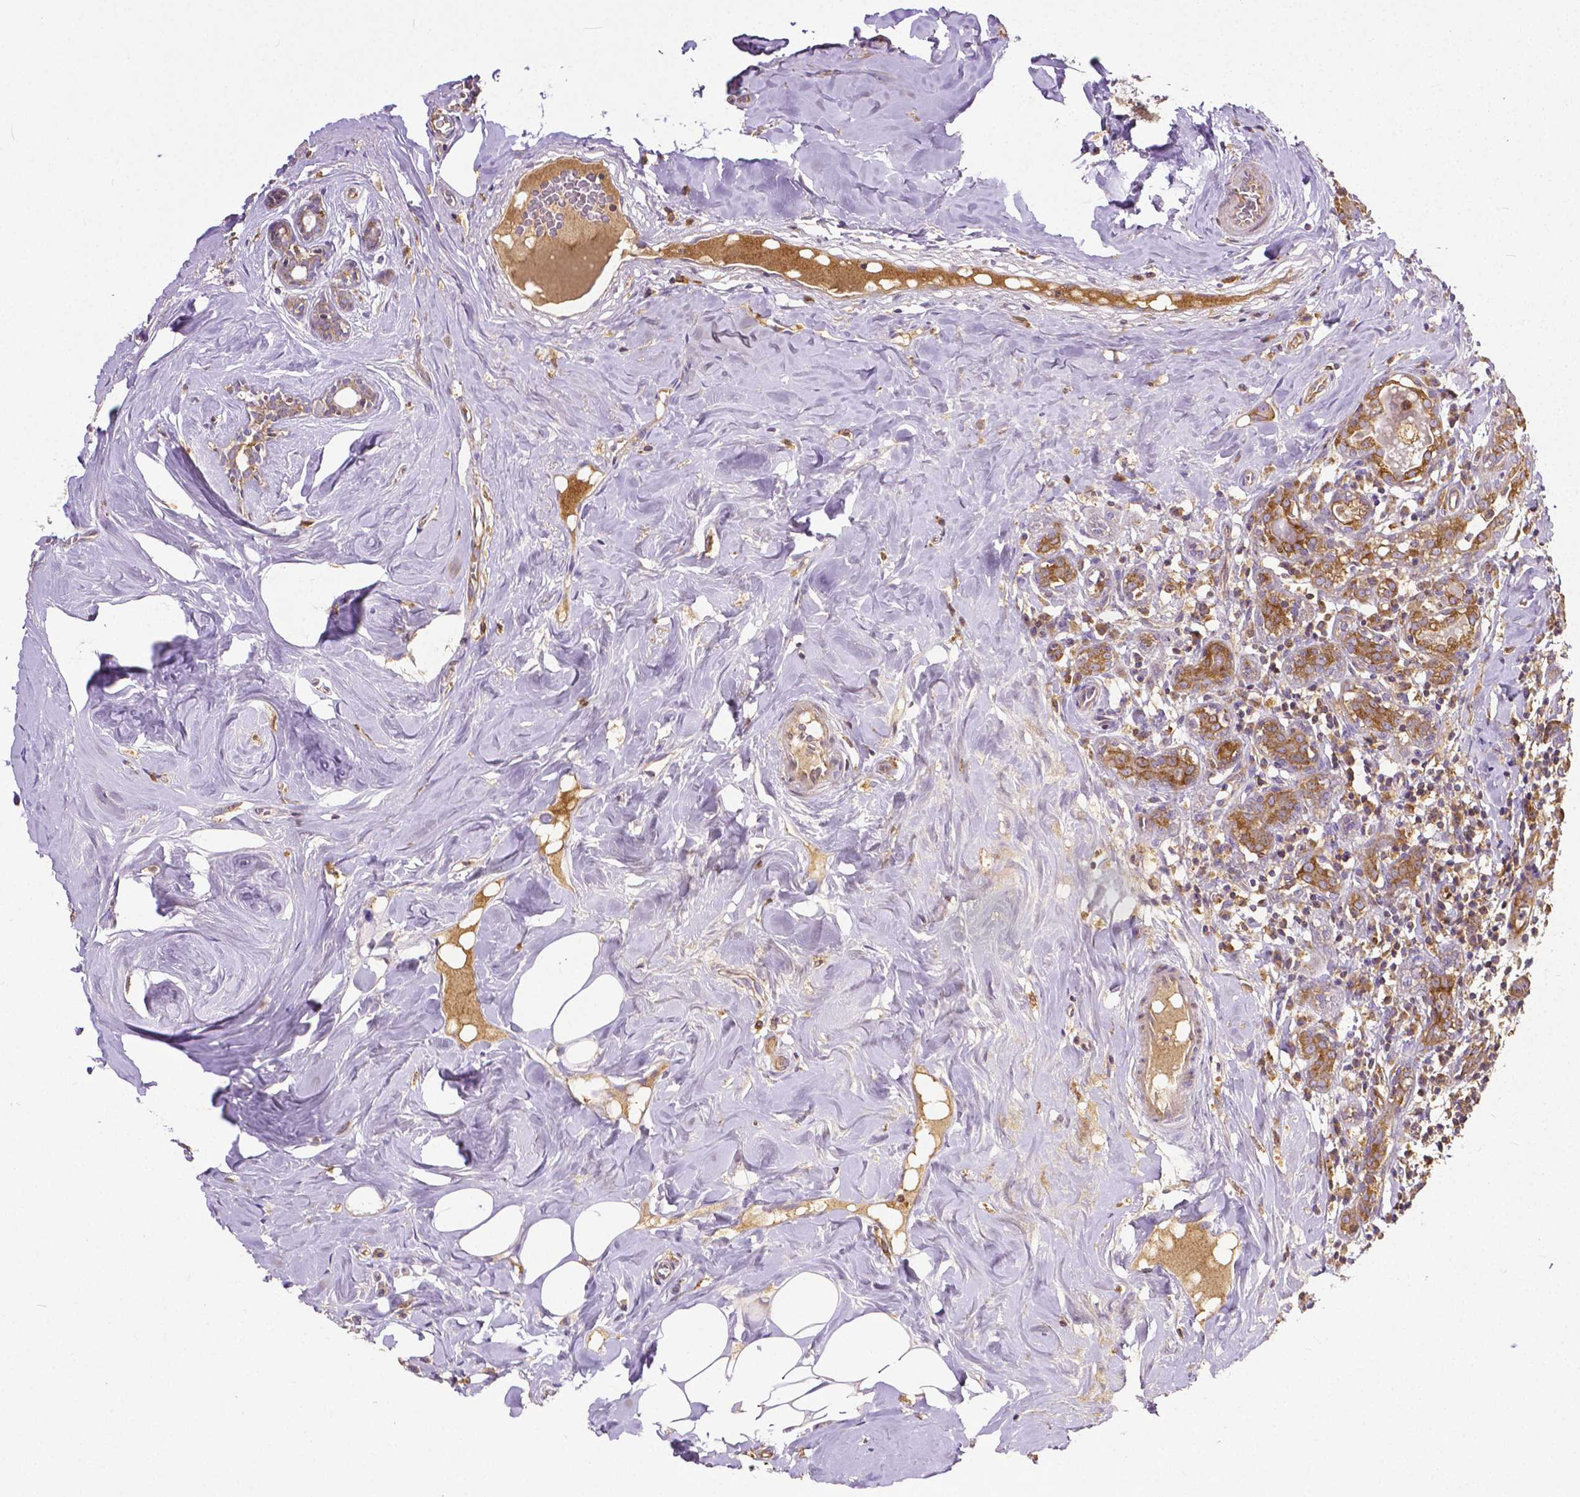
{"staining": {"intensity": "weak", "quantity": ">75%", "location": "cytoplasmic/membranous"}, "tissue": "breast cancer", "cell_type": "Tumor cells", "image_type": "cancer", "snomed": [{"axis": "morphology", "description": "Normal tissue, NOS"}, {"axis": "morphology", "description": "Duct carcinoma"}, {"axis": "topography", "description": "Breast"}], "caption": "A brown stain labels weak cytoplasmic/membranous staining of a protein in breast cancer (infiltrating ductal carcinoma) tumor cells.", "gene": "DICER1", "patient": {"sex": "female", "age": 43}}